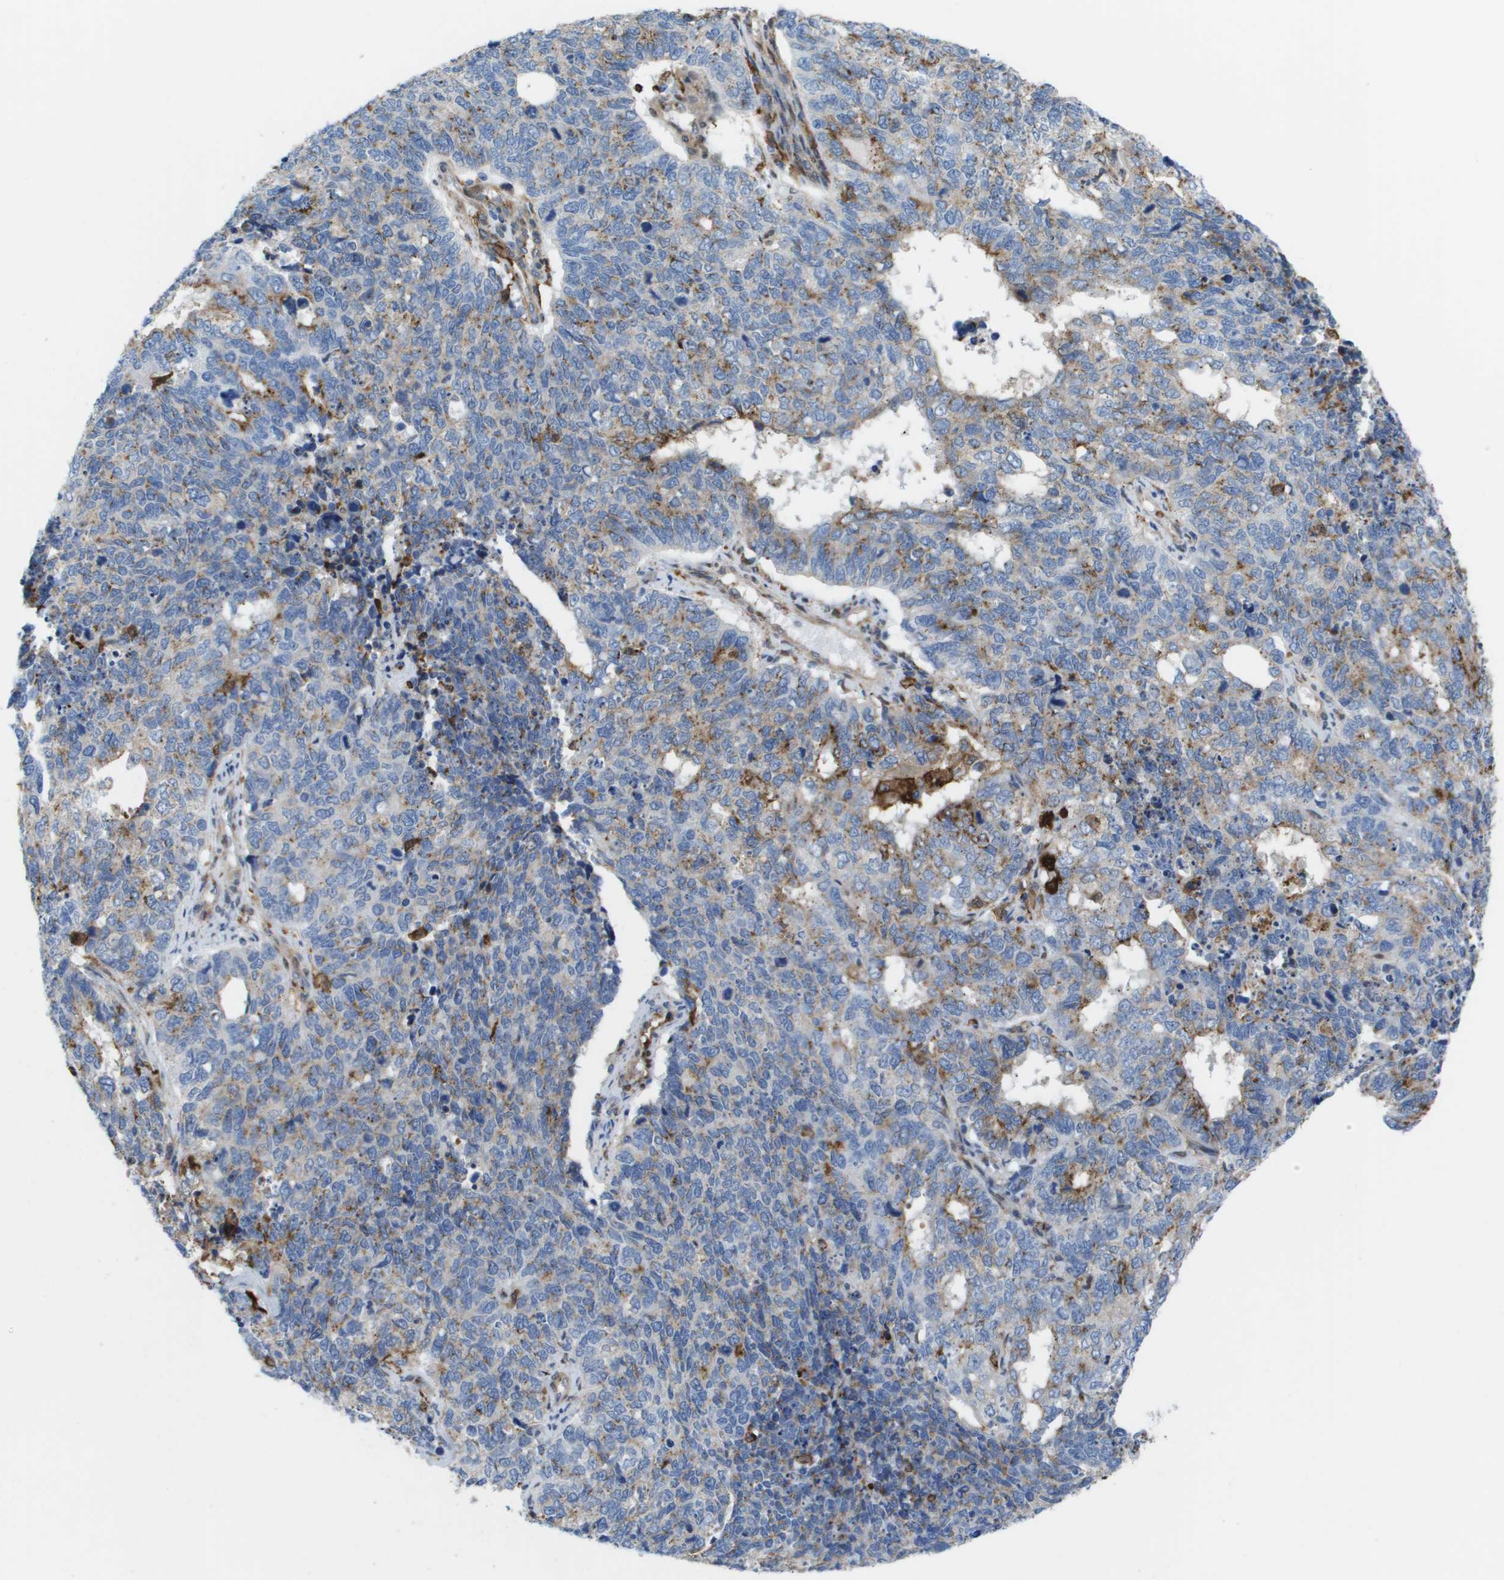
{"staining": {"intensity": "moderate", "quantity": "<25%", "location": "cytoplasmic/membranous"}, "tissue": "cervical cancer", "cell_type": "Tumor cells", "image_type": "cancer", "snomed": [{"axis": "morphology", "description": "Squamous cell carcinoma, NOS"}, {"axis": "topography", "description": "Cervix"}], "caption": "An IHC micrograph of tumor tissue is shown. Protein staining in brown labels moderate cytoplasmic/membranous positivity in cervical cancer within tumor cells. (DAB IHC, brown staining for protein, blue staining for nuclei).", "gene": "SLC37A2", "patient": {"sex": "female", "age": 63}}